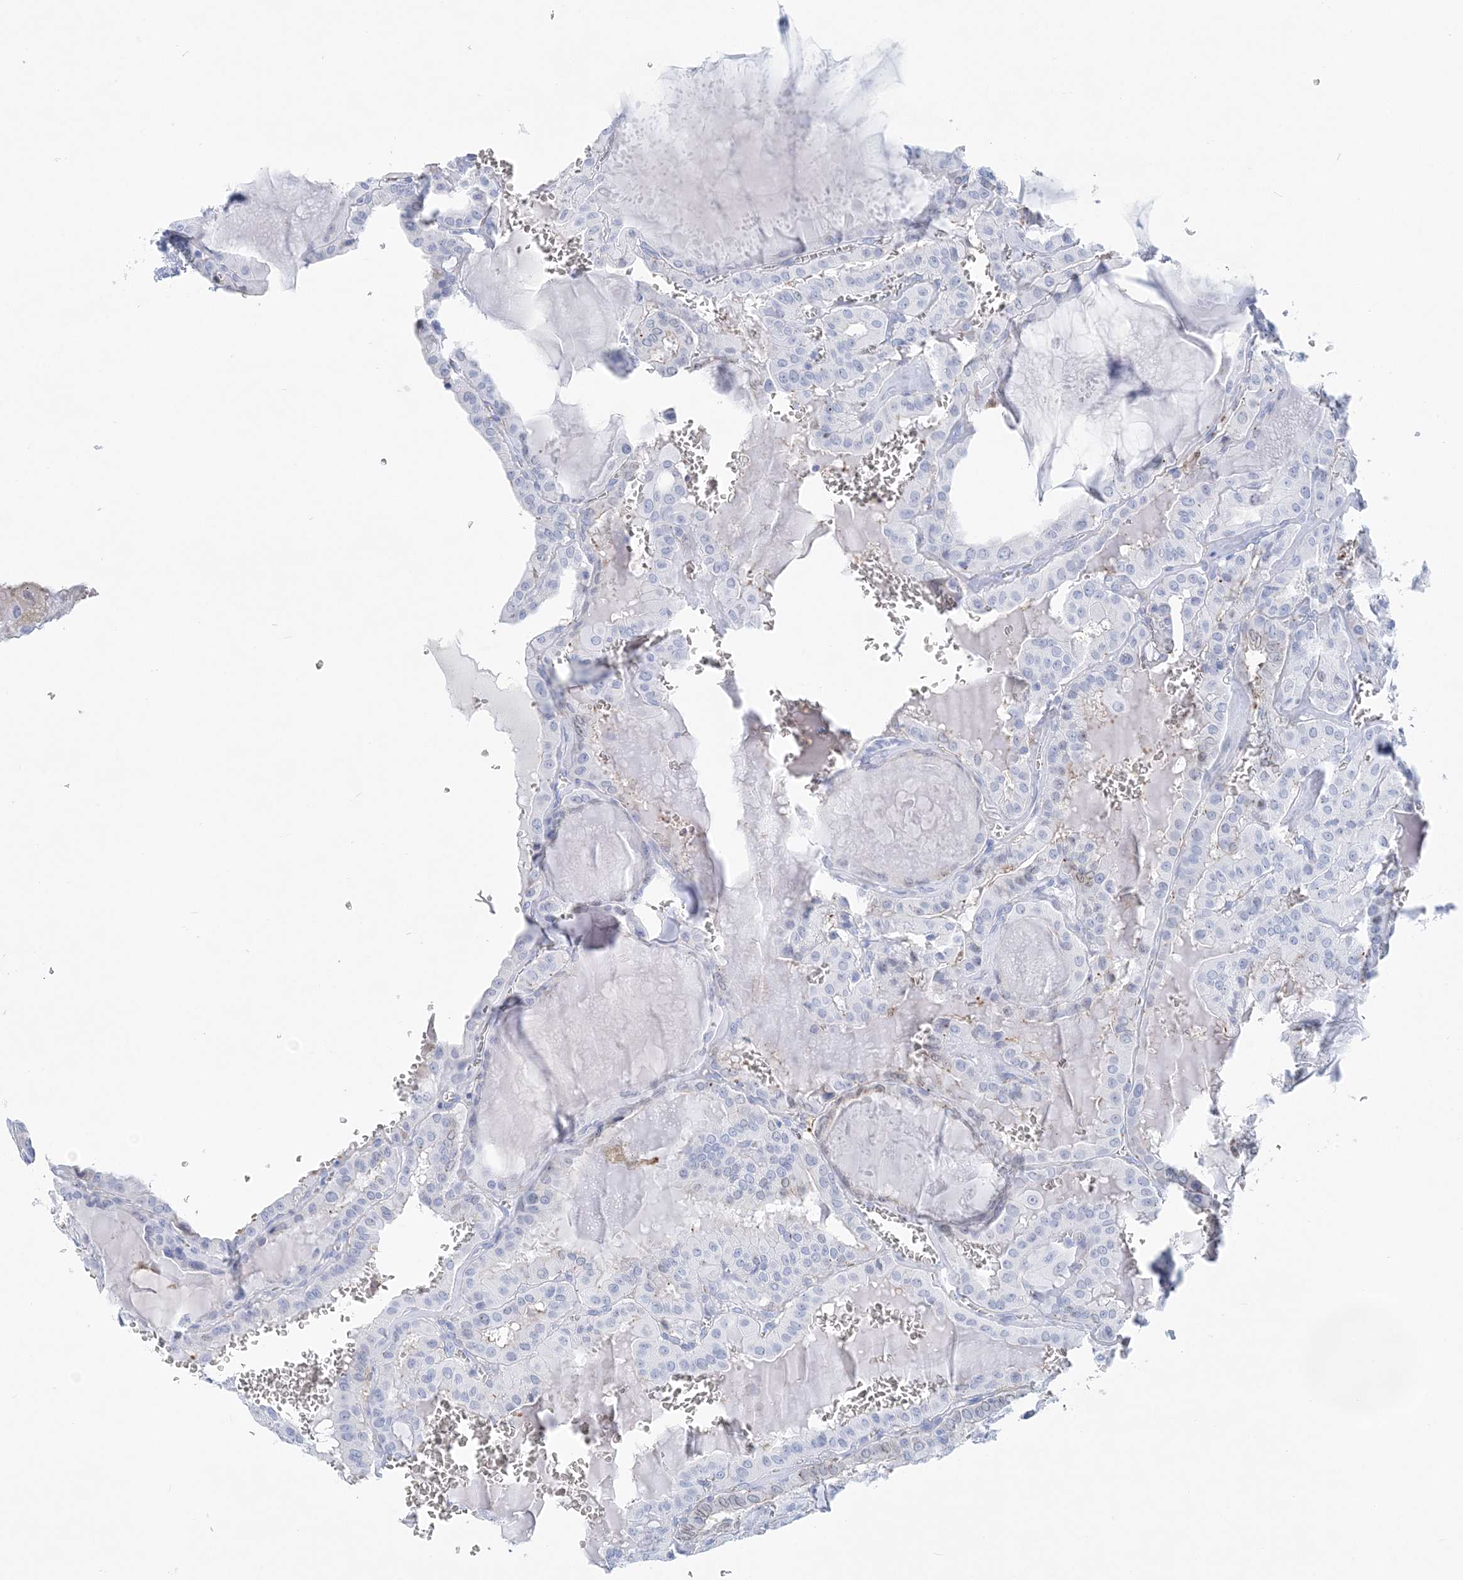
{"staining": {"intensity": "negative", "quantity": "none", "location": "none"}, "tissue": "thyroid cancer", "cell_type": "Tumor cells", "image_type": "cancer", "snomed": [{"axis": "morphology", "description": "Papillary adenocarcinoma, NOS"}, {"axis": "topography", "description": "Thyroid gland"}], "caption": "IHC histopathology image of thyroid cancer (papillary adenocarcinoma) stained for a protein (brown), which demonstrates no staining in tumor cells.", "gene": "NKX6-1", "patient": {"sex": "male", "age": 52}}